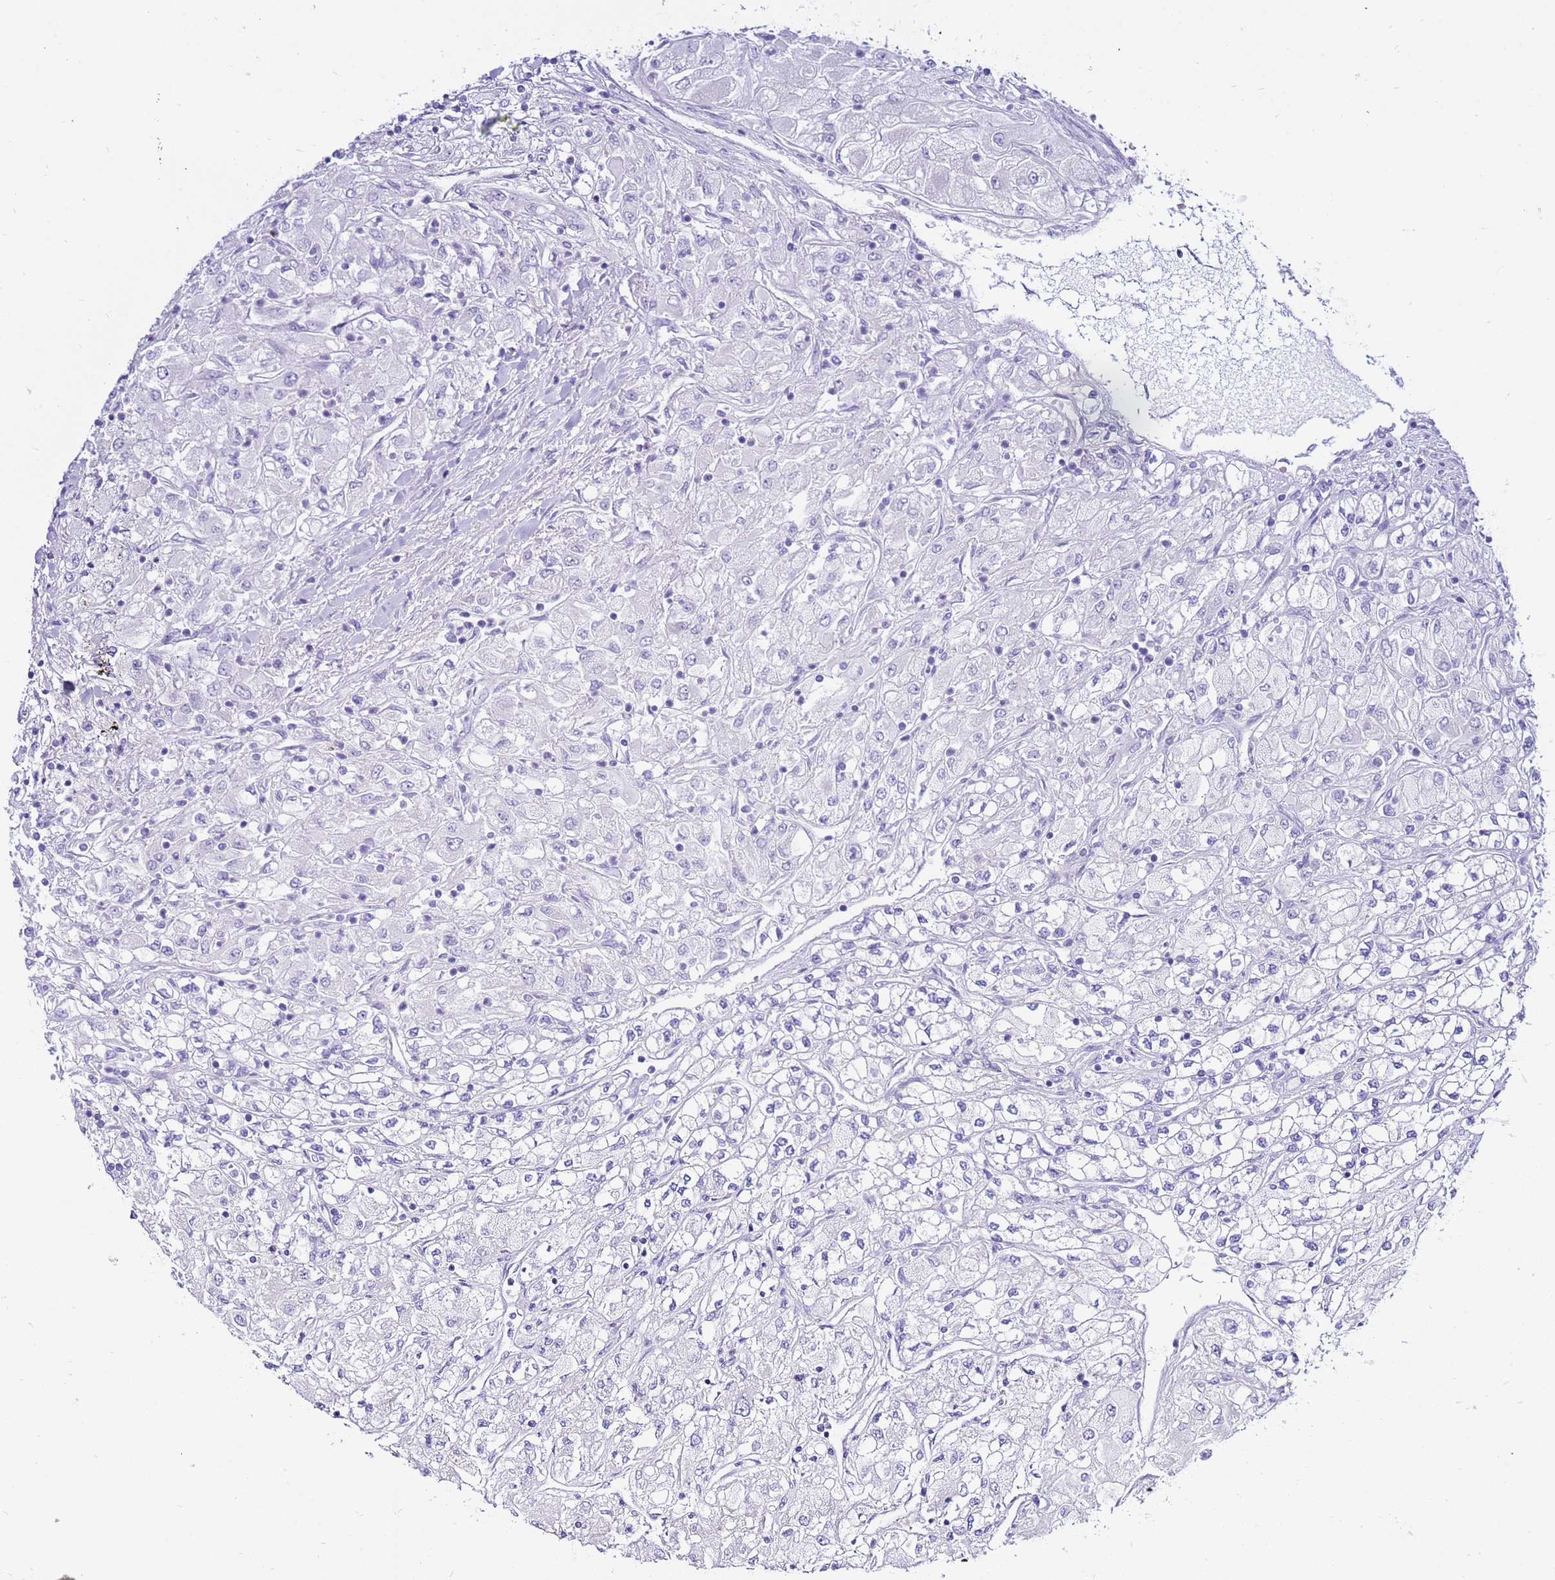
{"staining": {"intensity": "negative", "quantity": "none", "location": "none"}, "tissue": "renal cancer", "cell_type": "Tumor cells", "image_type": "cancer", "snomed": [{"axis": "morphology", "description": "Adenocarcinoma, NOS"}, {"axis": "topography", "description": "Kidney"}], "caption": "Tumor cells are negative for brown protein staining in renal cancer.", "gene": "IGF1R", "patient": {"sex": "male", "age": 80}}